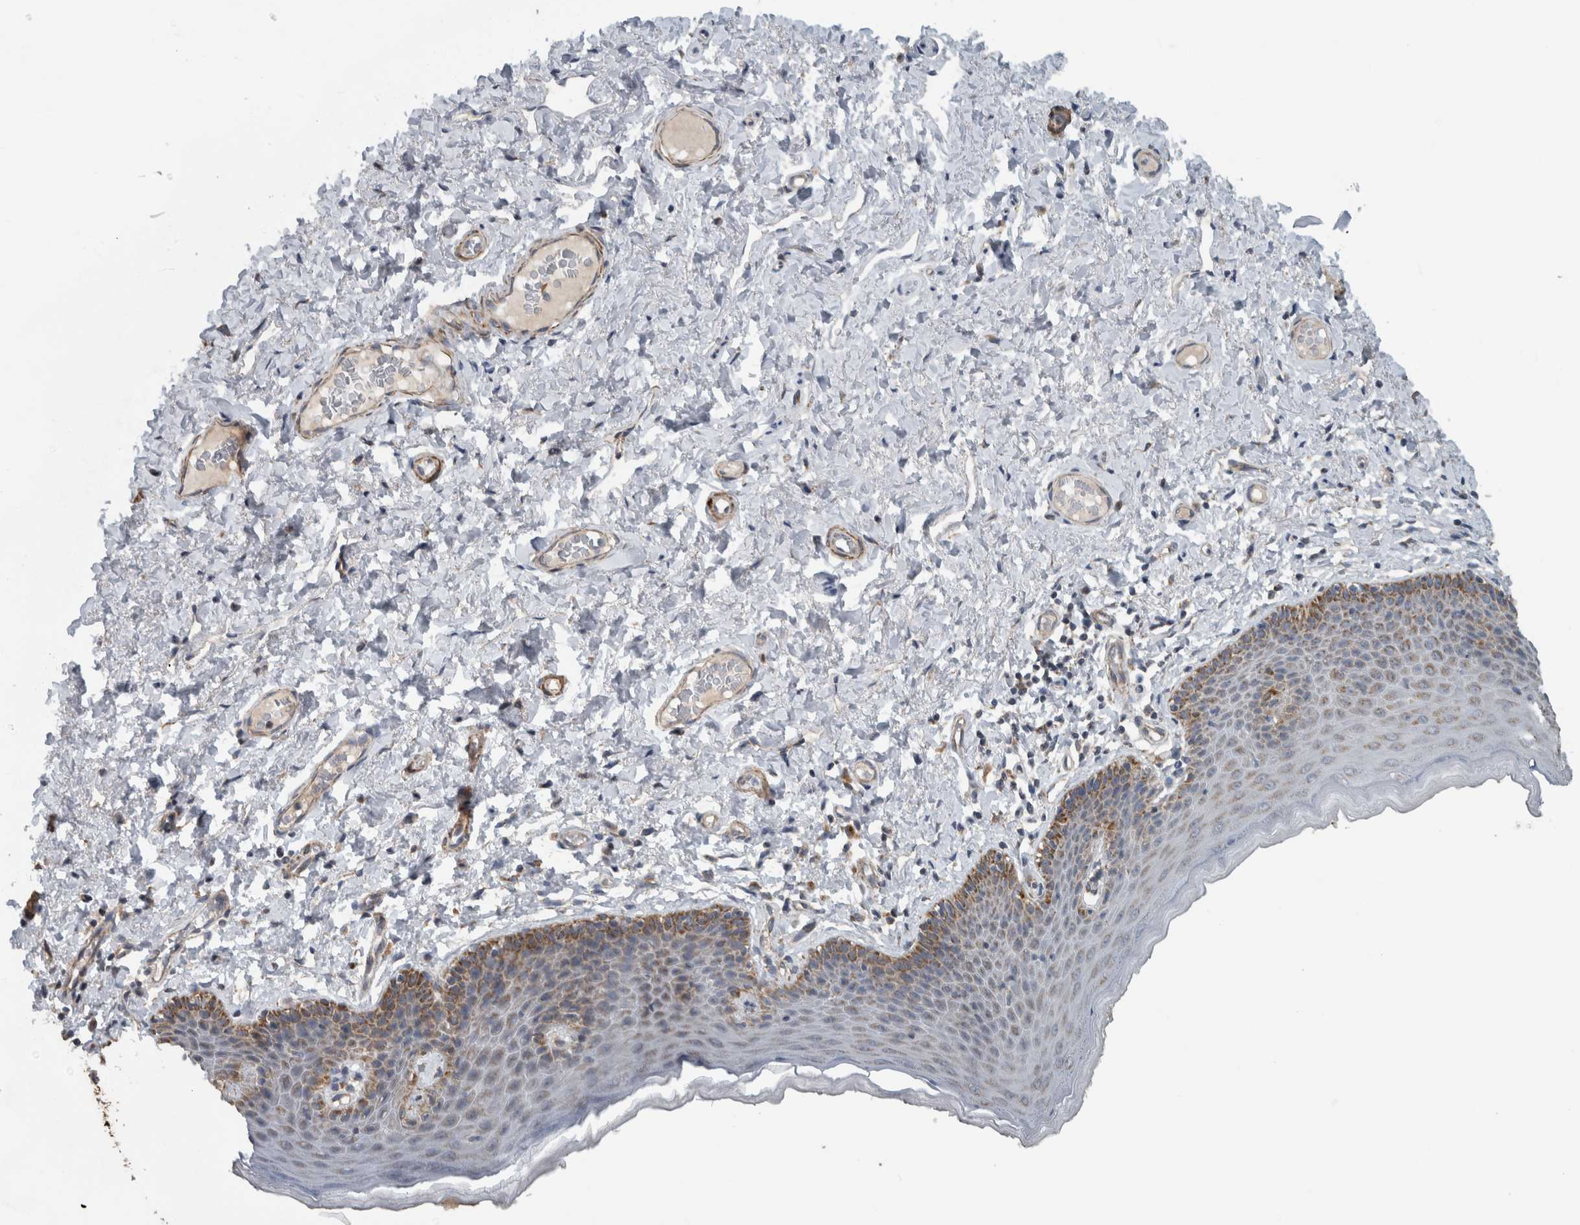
{"staining": {"intensity": "moderate", "quantity": "25%-75%", "location": "cytoplasmic/membranous"}, "tissue": "skin", "cell_type": "Epidermal cells", "image_type": "normal", "snomed": [{"axis": "morphology", "description": "Normal tissue, NOS"}, {"axis": "topography", "description": "Vulva"}], "caption": "Immunohistochemistry micrograph of unremarkable skin stained for a protein (brown), which exhibits medium levels of moderate cytoplasmic/membranous staining in about 25%-75% of epidermal cells.", "gene": "ARMC1", "patient": {"sex": "female", "age": 66}}